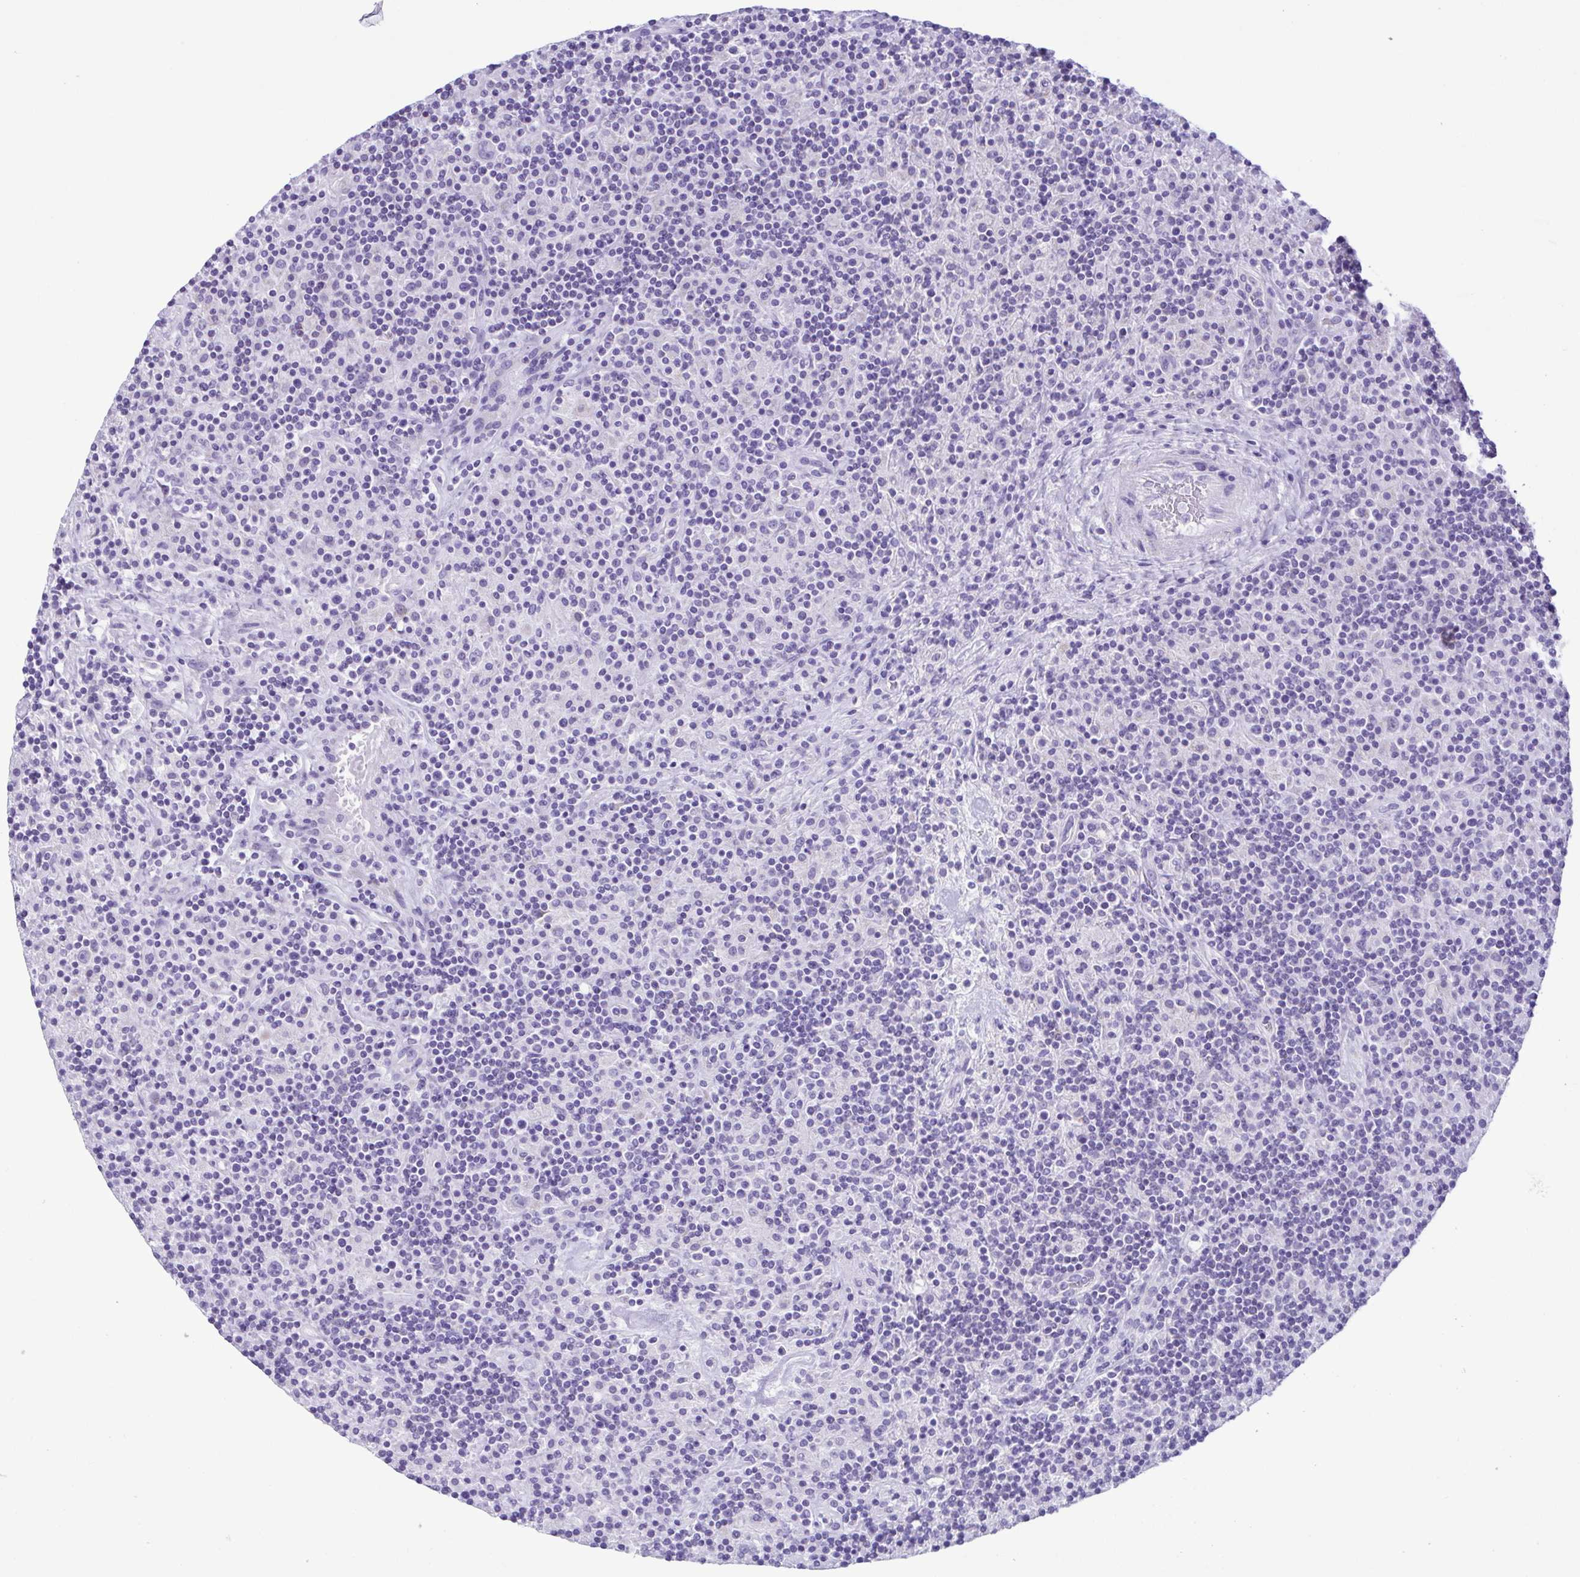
{"staining": {"intensity": "negative", "quantity": "none", "location": "none"}, "tissue": "lymphoma", "cell_type": "Tumor cells", "image_type": "cancer", "snomed": [{"axis": "morphology", "description": "Hodgkin's disease, NOS"}, {"axis": "topography", "description": "Lymph node"}], "caption": "IHC of human lymphoma displays no positivity in tumor cells.", "gene": "ACTRT3", "patient": {"sex": "male", "age": 70}}